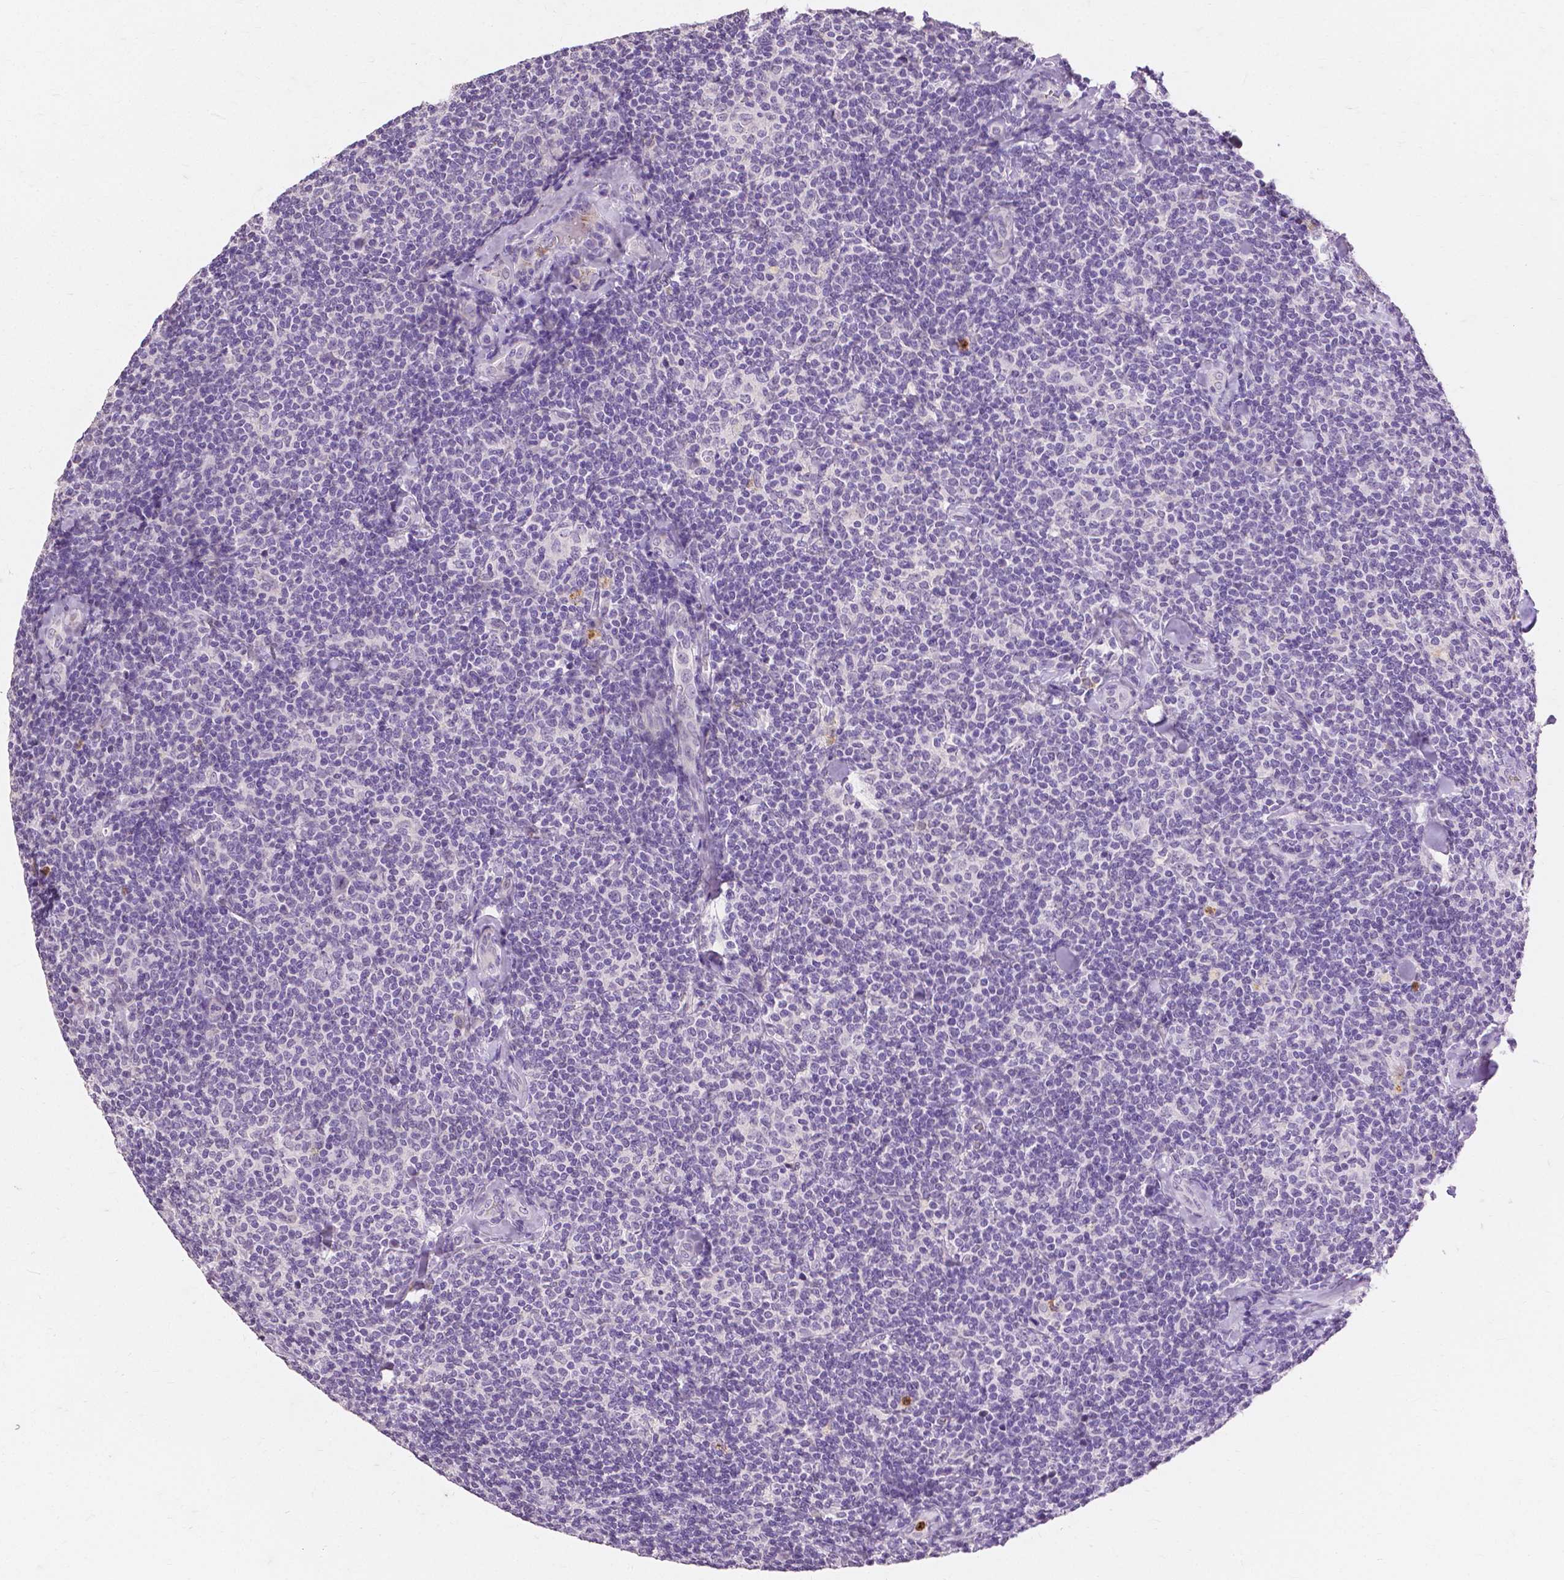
{"staining": {"intensity": "negative", "quantity": "none", "location": "none"}, "tissue": "lymphoma", "cell_type": "Tumor cells", "image_type": "cancer", "snomed": [{"axis": "morphology", "description": "Malignant lymphoma, non-Hodgkin's type, Low grade"}, {"axis": "topography", "description": "Lymph node"}], "caption": "DAB (3,3'-diaminobenzidine) immunohistochemical staining of human lymphoma displays no significant positivity in tumor cells.", "gene": "CXCR2", "patient": {"sex": "female", "age": 56}}